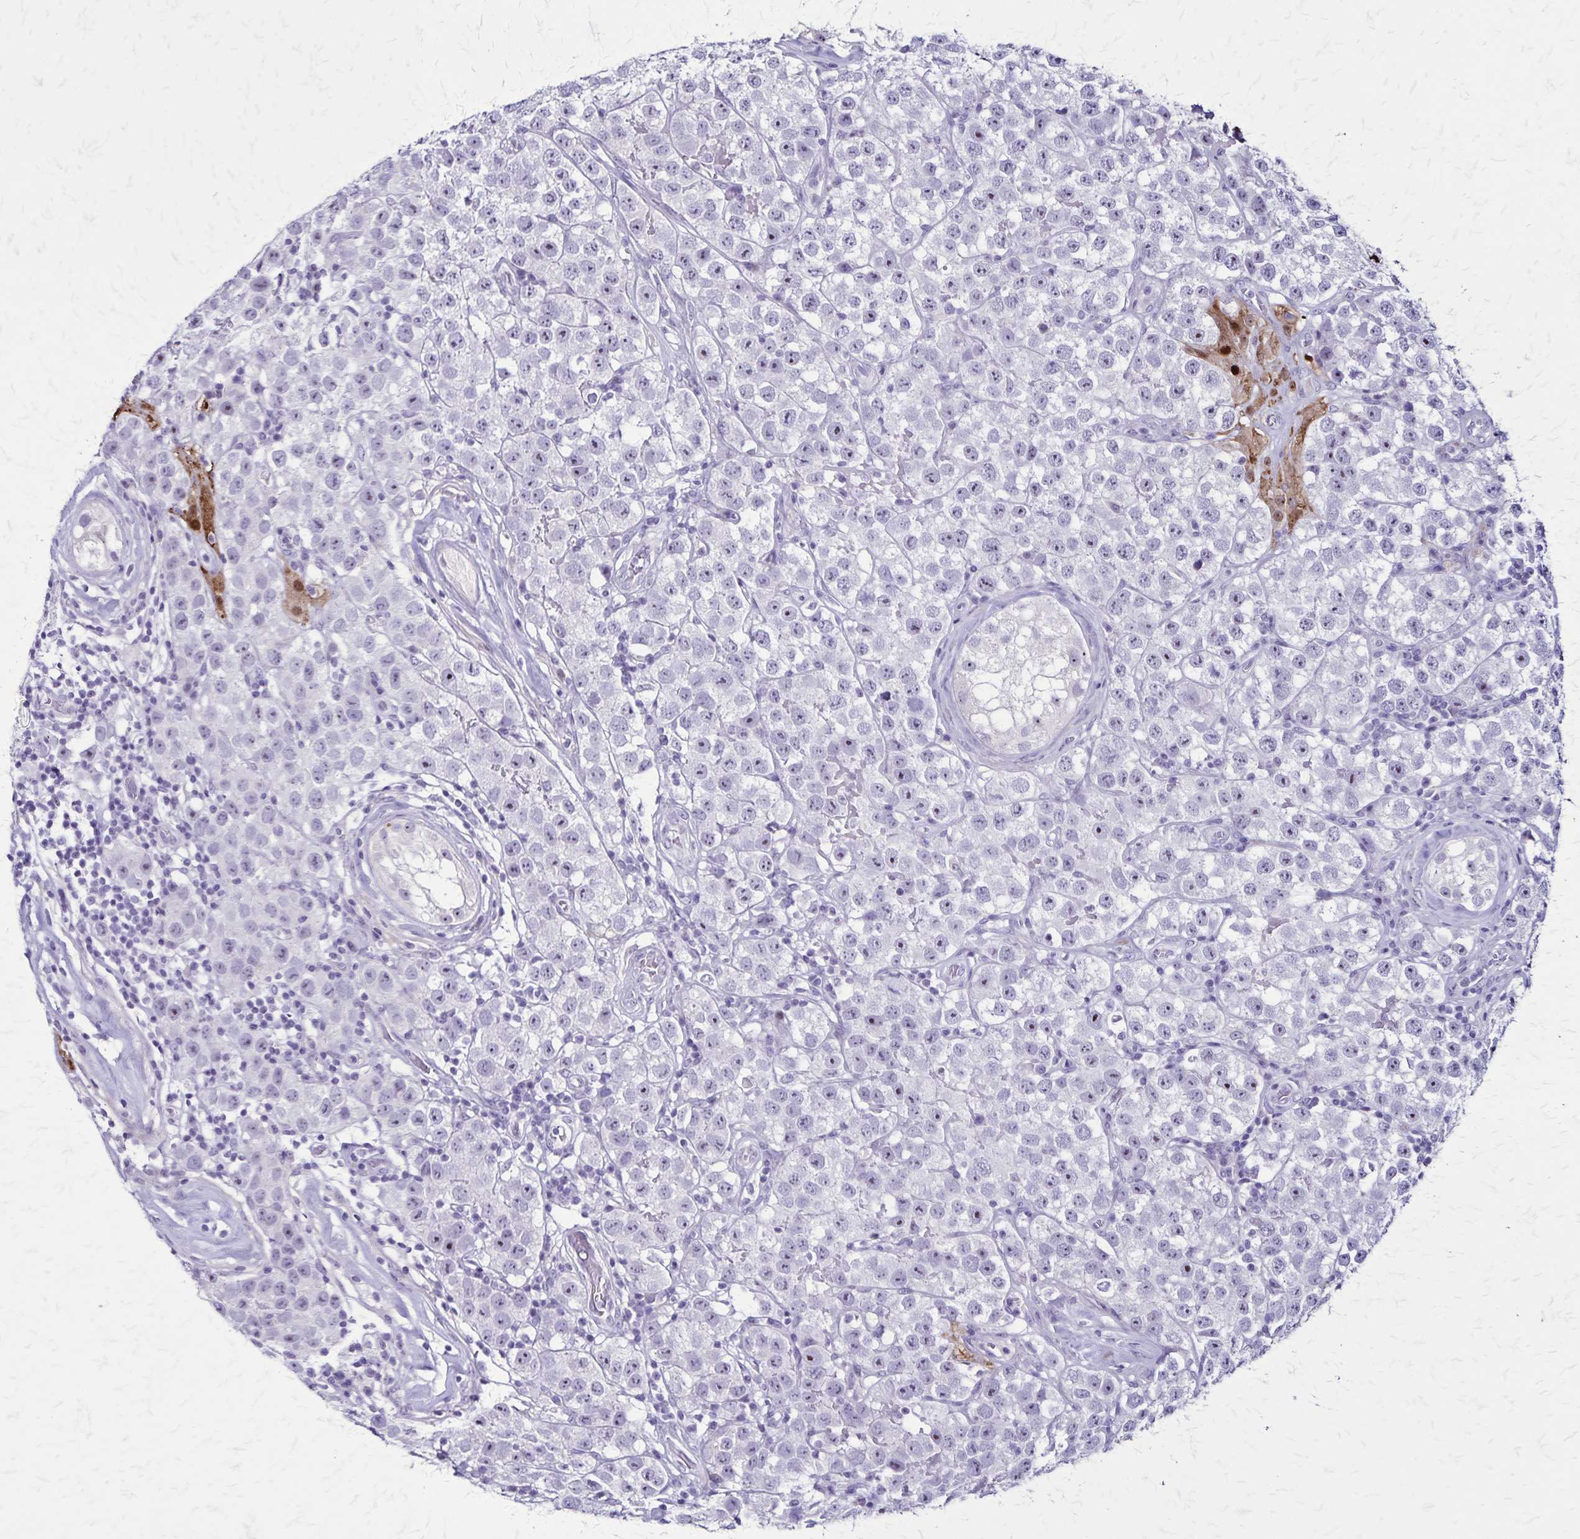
{"staining": {"intensity": "negative", "quantity": "none", "location": "none"}, "tissue": "testis cancer", "cell_type": "Tumor cells", "image_type": "cancer", "snomed": [{"axis": "morphology", "description": "Seminoma, NOS"}, {"axis": "topography", "description": "Testis"}], "caption": "High magnification brightfield microscopy of seminoma (testis) stained with DAB (3,3'-diaminobenzidine) (brown) and counterstained with hematoxylin (blue): tumor cells show no significant expression.", "gene": "OR51B5", "patient": {"sex": "male", "age": 34}}